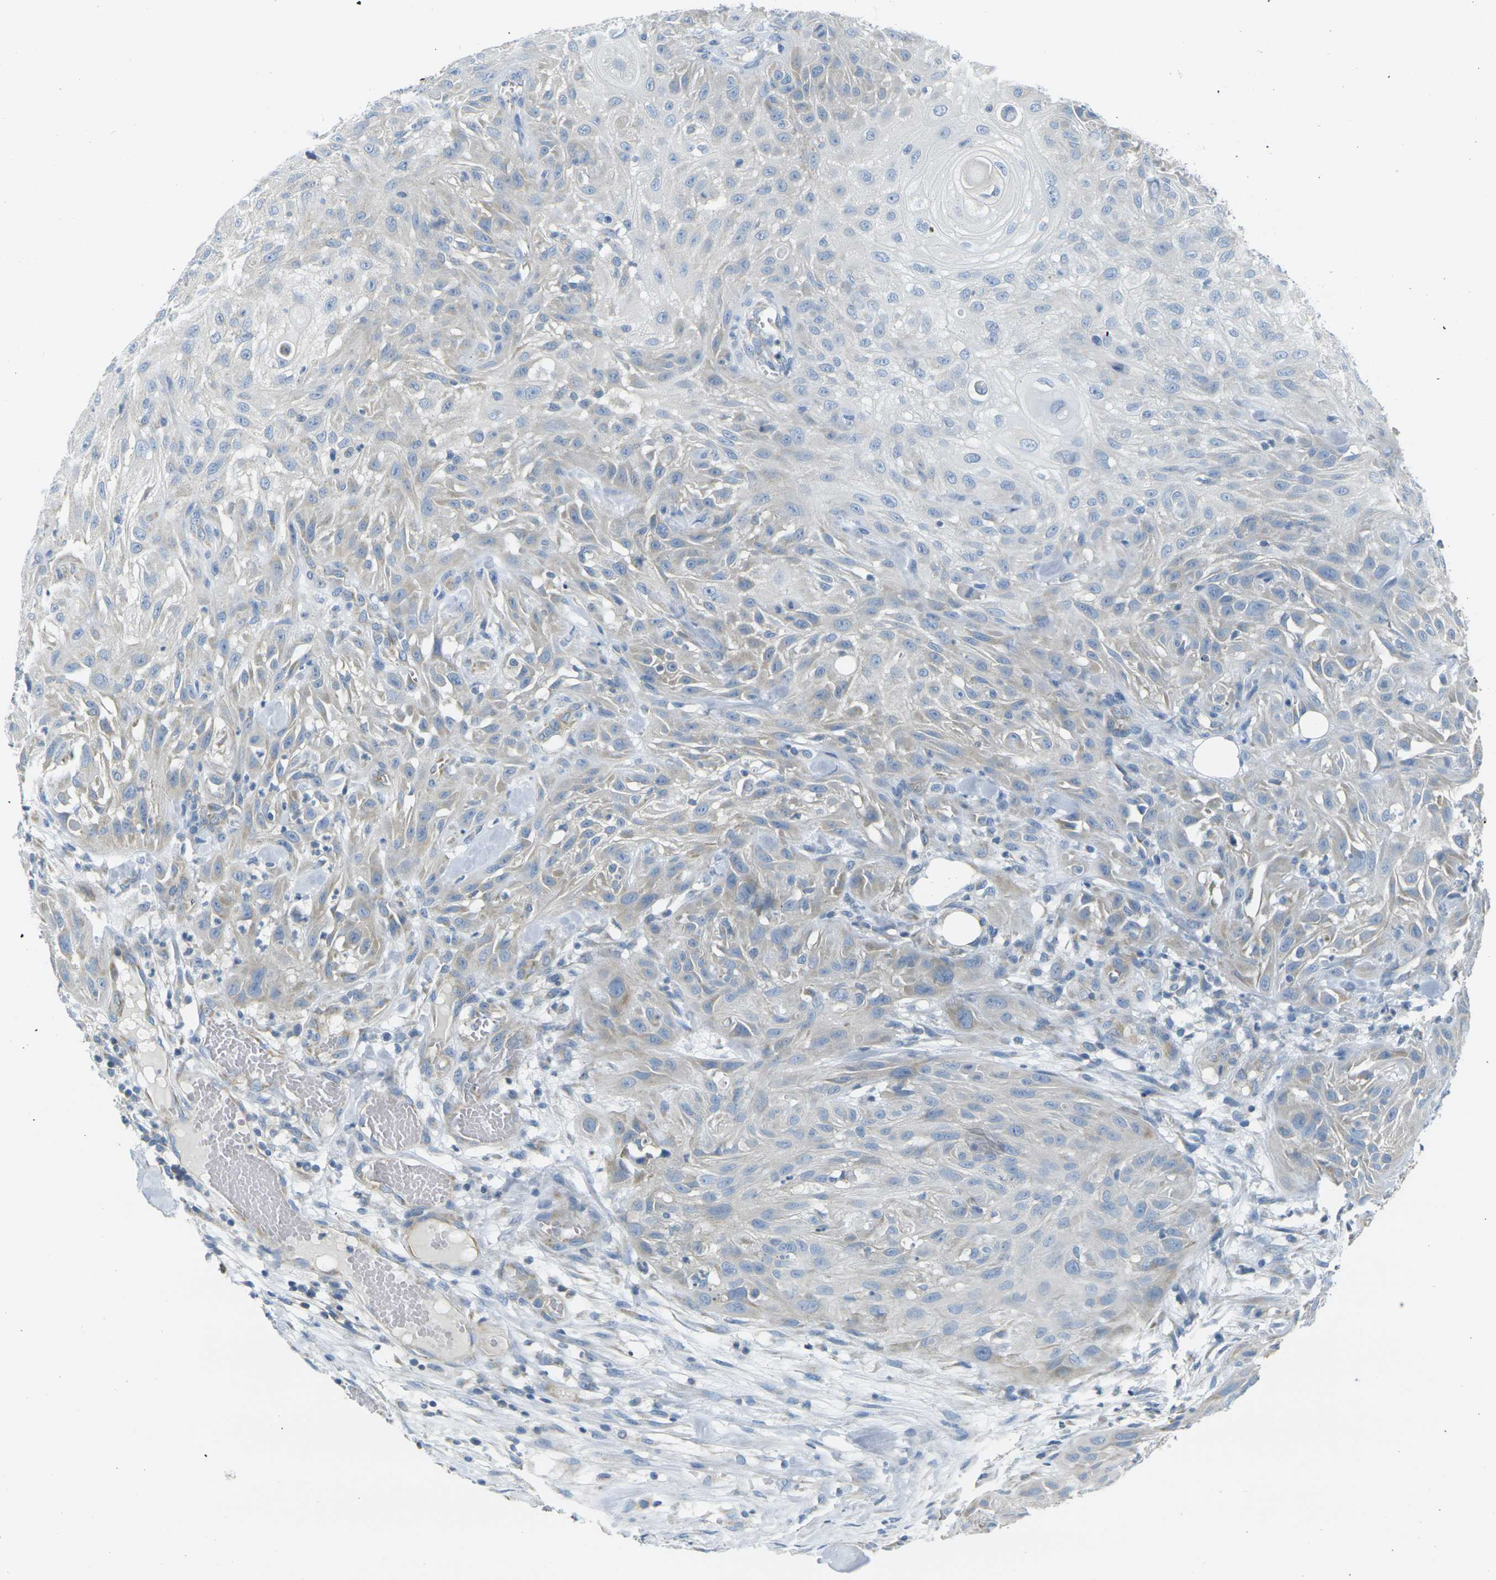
{"staining": {"intensity": "weak", "quantity": "<25%", "location": "cytoplasmic/membranous"}, "tissue": "skin cancer", "cell_type": "Tumor cells", "image_type": "cancer", "snomed": [{"axis": "morphology", "description": "Squamous cell carcinoma, NOS"}, {"axis": "topography", "description": "Skin"}], "caption": "Skin cancer was stained to show a protein in brown. There is no significant expression in tumor cells.", "gene": "PARD6B", "patient": {"sex": "male", "age": 75}}